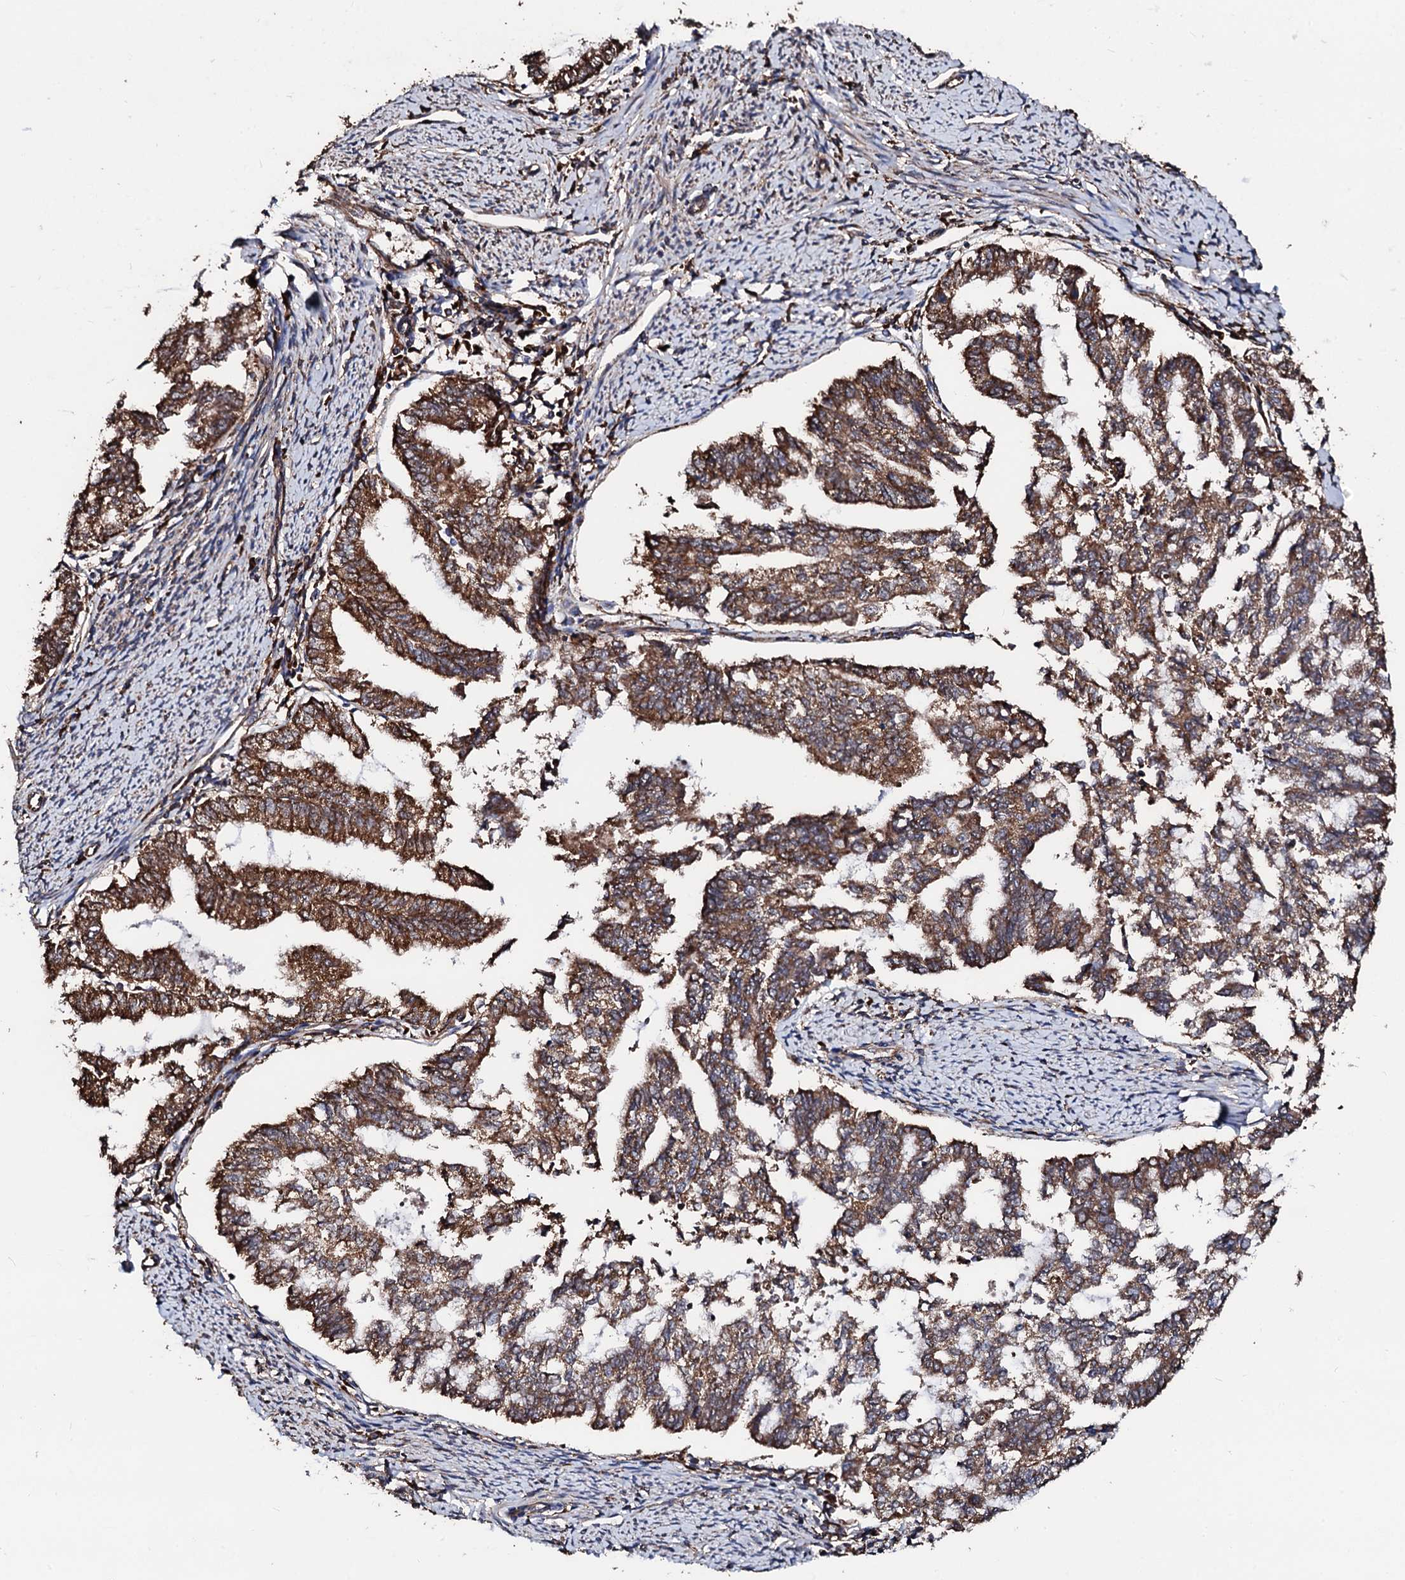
{"staining": {"intensity": "moderate", "quantity": ">75%", "location": "cytoplasmic/membranous"}, "tissue": "endometrial cancer", "cell_type": "Tumor cells", "image_type": "cancer", "snomed": [{"axis": "morphology", "description": "Adenocarcinoma, NOS"}, {"axis": "topography", "description": "Endometrium"}], "caption": "Brown immunohistochemical staining in adenocarcinoma (endometrial) reveals moderate cytoplasmic/membranous staining in about >75% of tumor cells.", "gene": "CKAP5", "patient": {"sex": "female", "age": 79}}